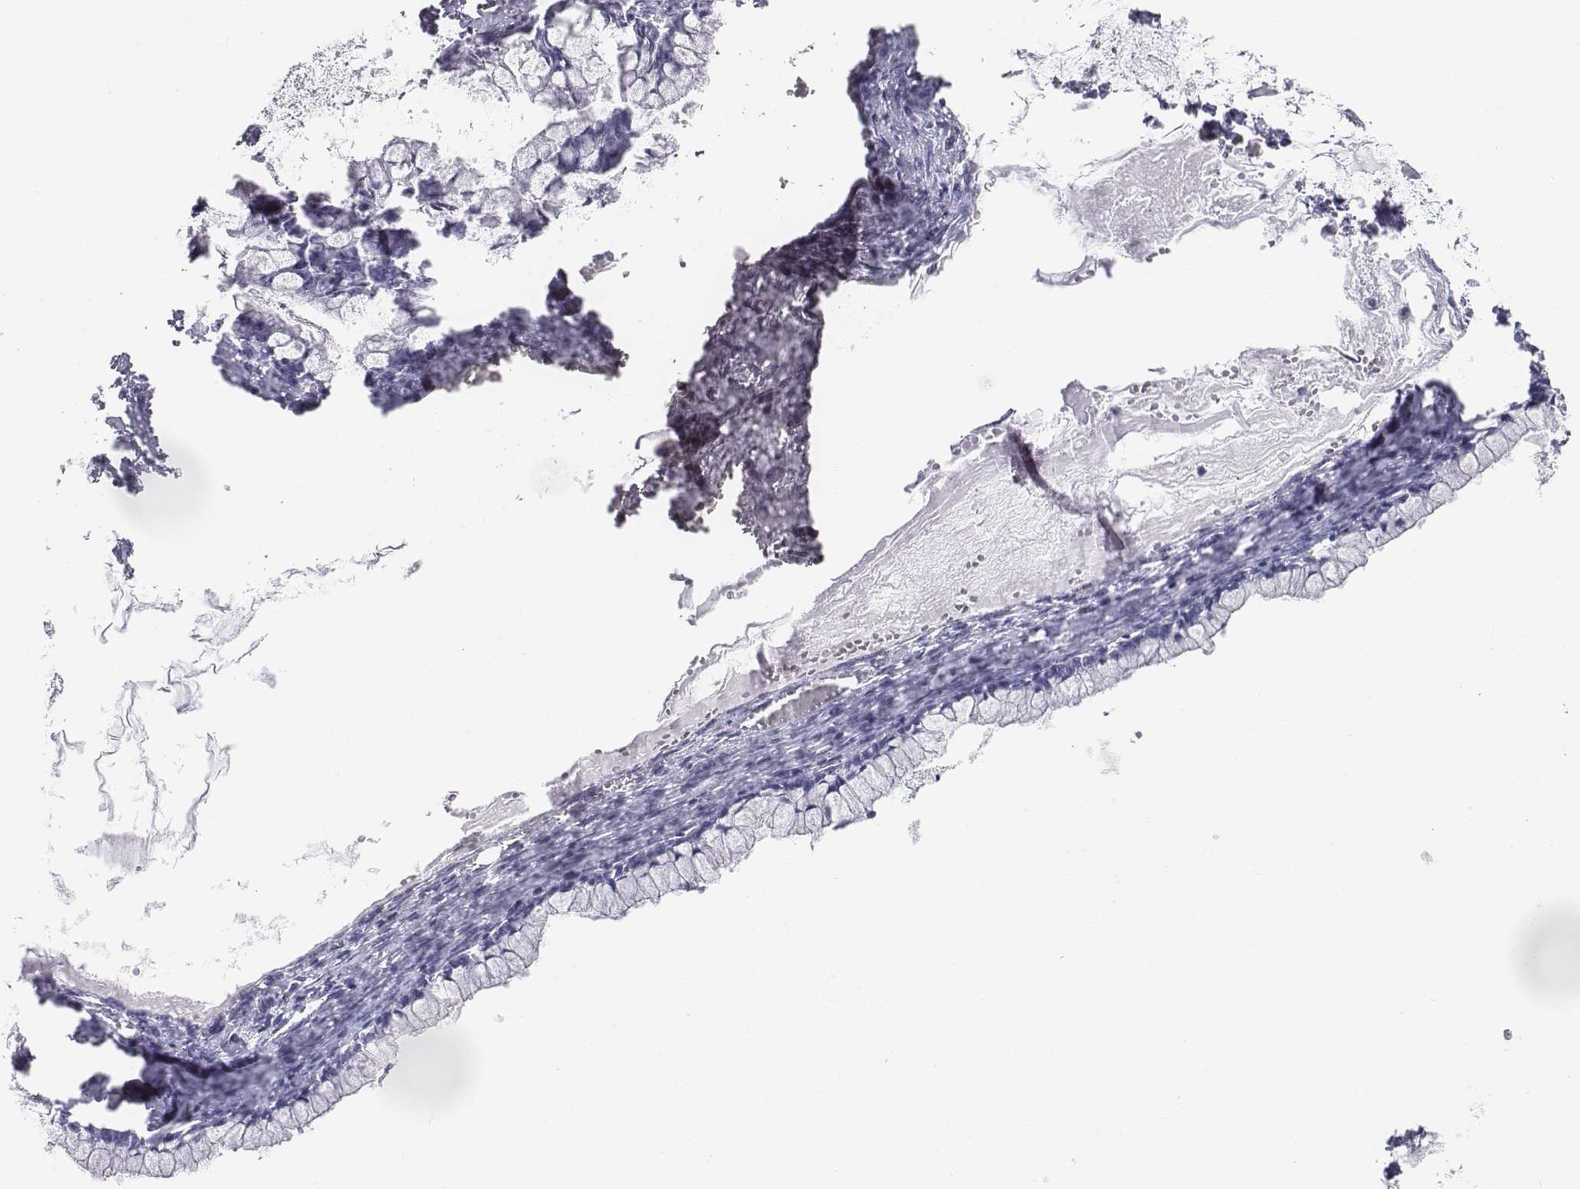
{"staining": {"intensity": "negative", "quantity": "none", "location": "none"}, "tissue": "ovarian cancer", "cell_type": "Tumor cells", "image_type": "cancer", "snomed": [{"axis": "morphology", "description": "Cystadenocarcinoma, mucinous, NOS"}, {"axis": "topography", "description": "Ovary"}], "caption": "DAB (3,3'-diaminobenzidine) immunohistochemical staining of mucinous cystadenocarcinoma (ovarian) shows no significant expression in tumor cells.", "gene": "BARHL1", "patient": {"sex": "female", "age": 67}}